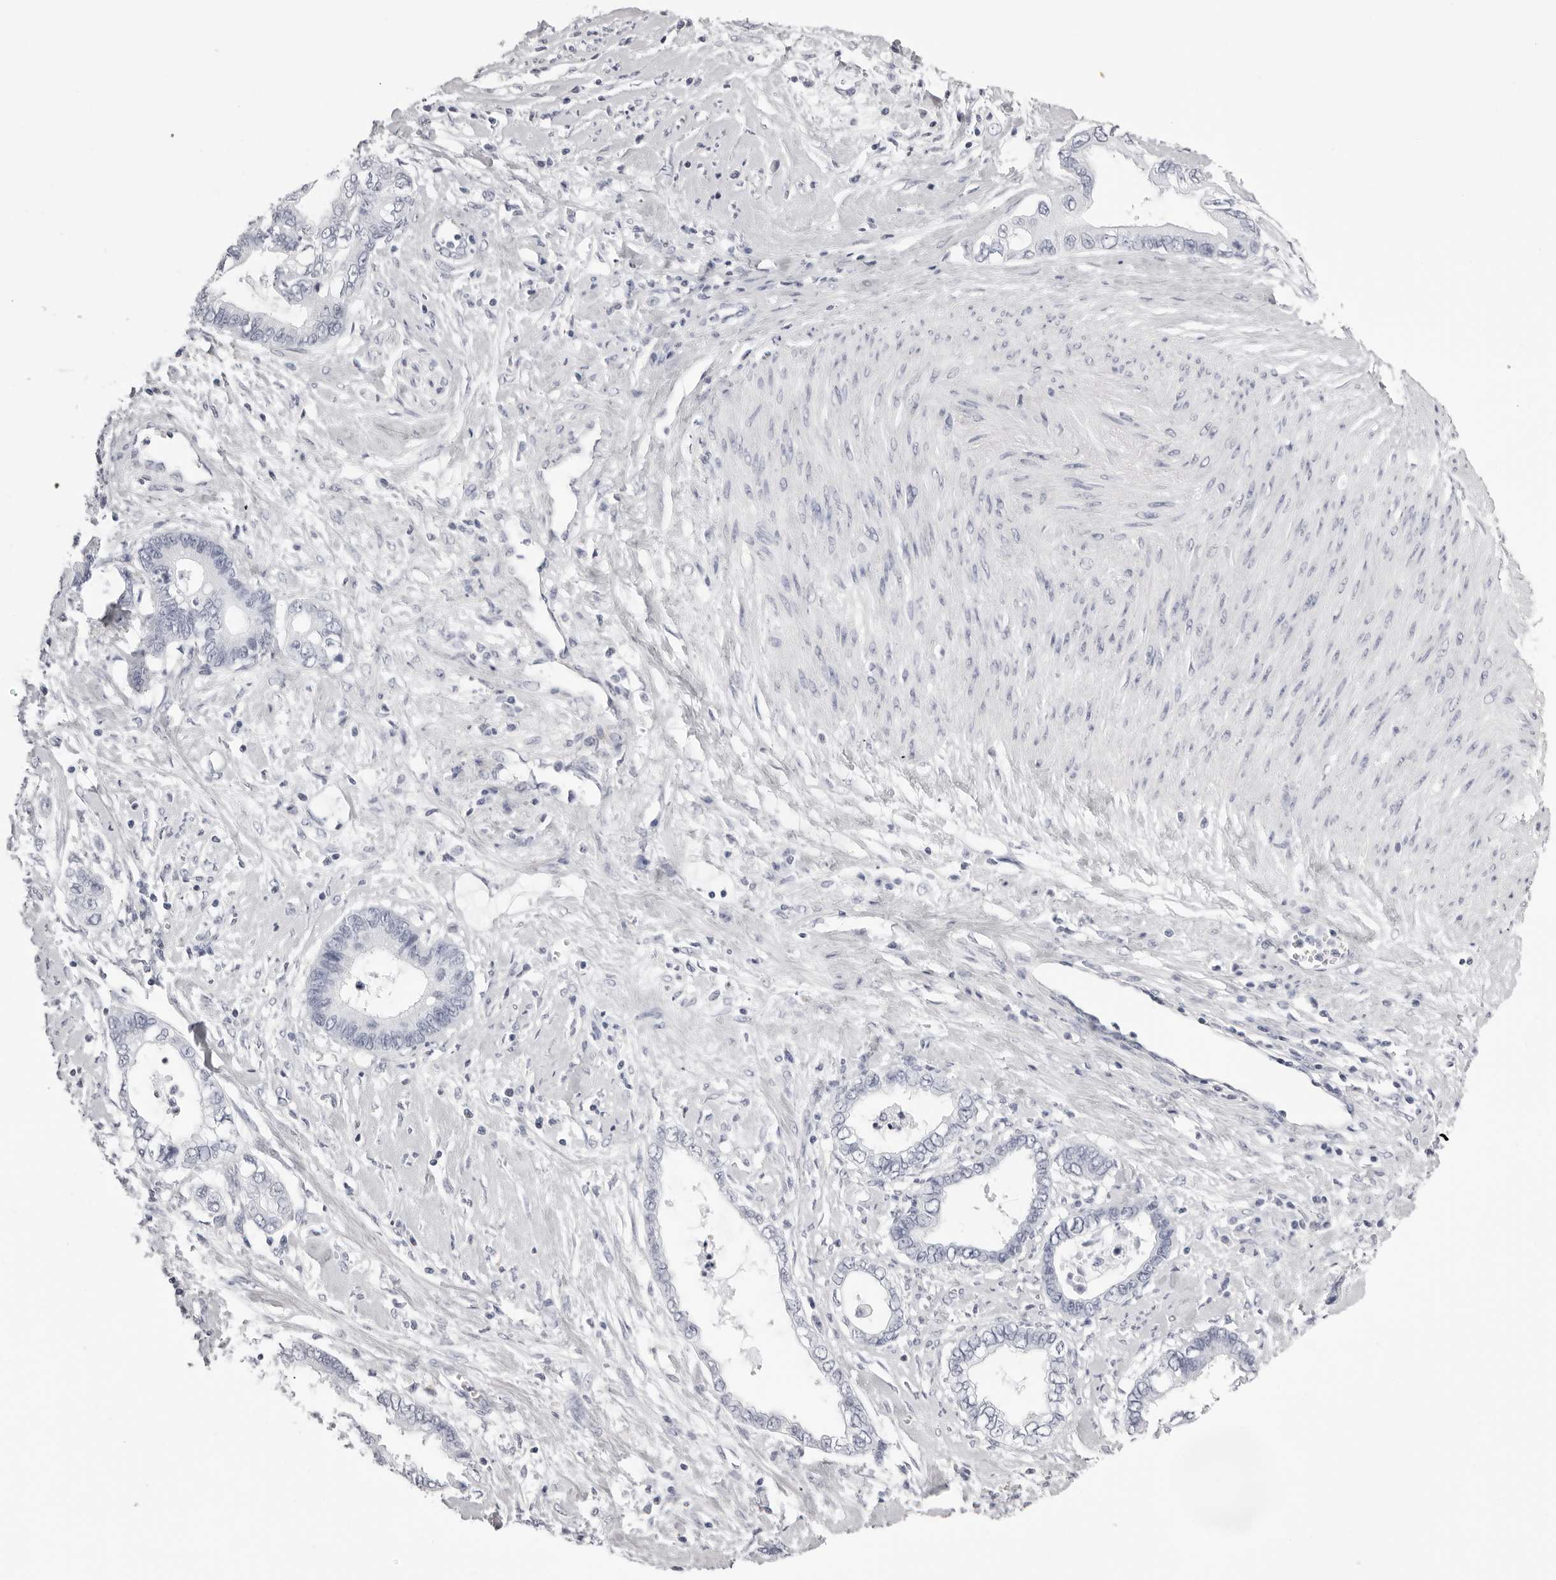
{"staining": {"intensity": "negative", "quantity": "none", "location": "none"}, "tissue": "cervical cancer", "cell_type": "Tumor cells", "image_type": "cancer", "snomed": [{"axis": "morphology", "description": "Adenocarcinoma, NOS"}, {"axis": "topography", "description": "Cervix"}], "caption": "The immunohistochemistry (IHC) photomicrograph has no significant staining in tumor cells of adenocarcinoma (cervical) tissue.", "gene": "RHO", "patient": {"sex": "female", "age": 44}}